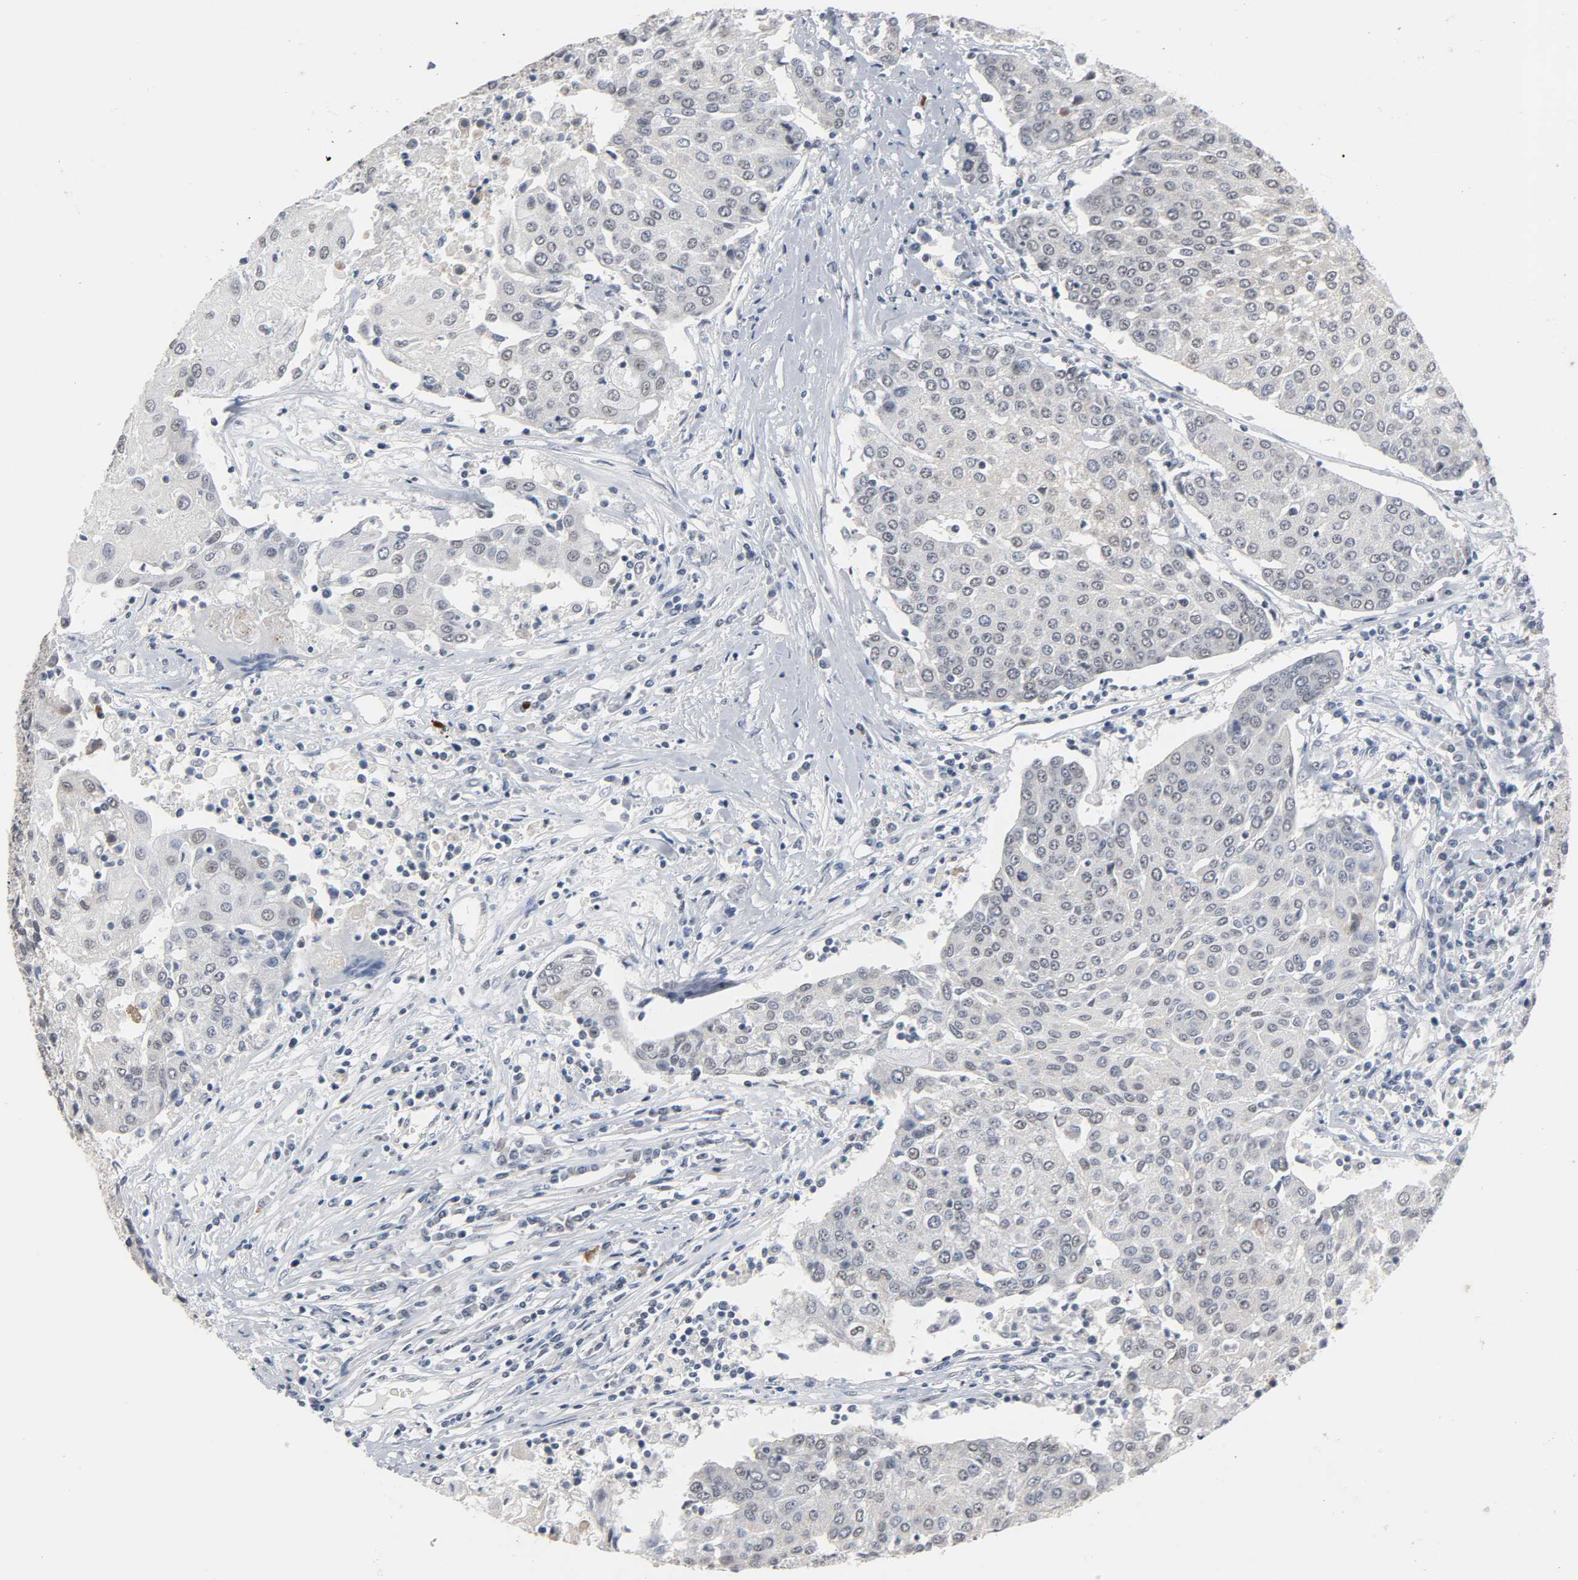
{"staining": {"intensity": "negative", "quantity": "none", "location": "none"}, "tissue": "urothelial cancer", "cell_type": "Tumor cells", "image_type": "cancer", "snomed": [{"axis": "morphology", "description": "Urothelial carcinoma, High grade"}, {"axis": "topography", "description": "Urinary bladder"}], "caption": "High magnification brightfield microscopy of high-grade urothelial carcinoma stained with DAB (brown) and counterstained with hematoxylin (blue): tumor cells show no significant expression. (DAB (3,3'-diaminobenzidine) immunohistochemistry, high magnification).", "gene": "ACSS2", "patient": {"sex": "female", "age": 85}}